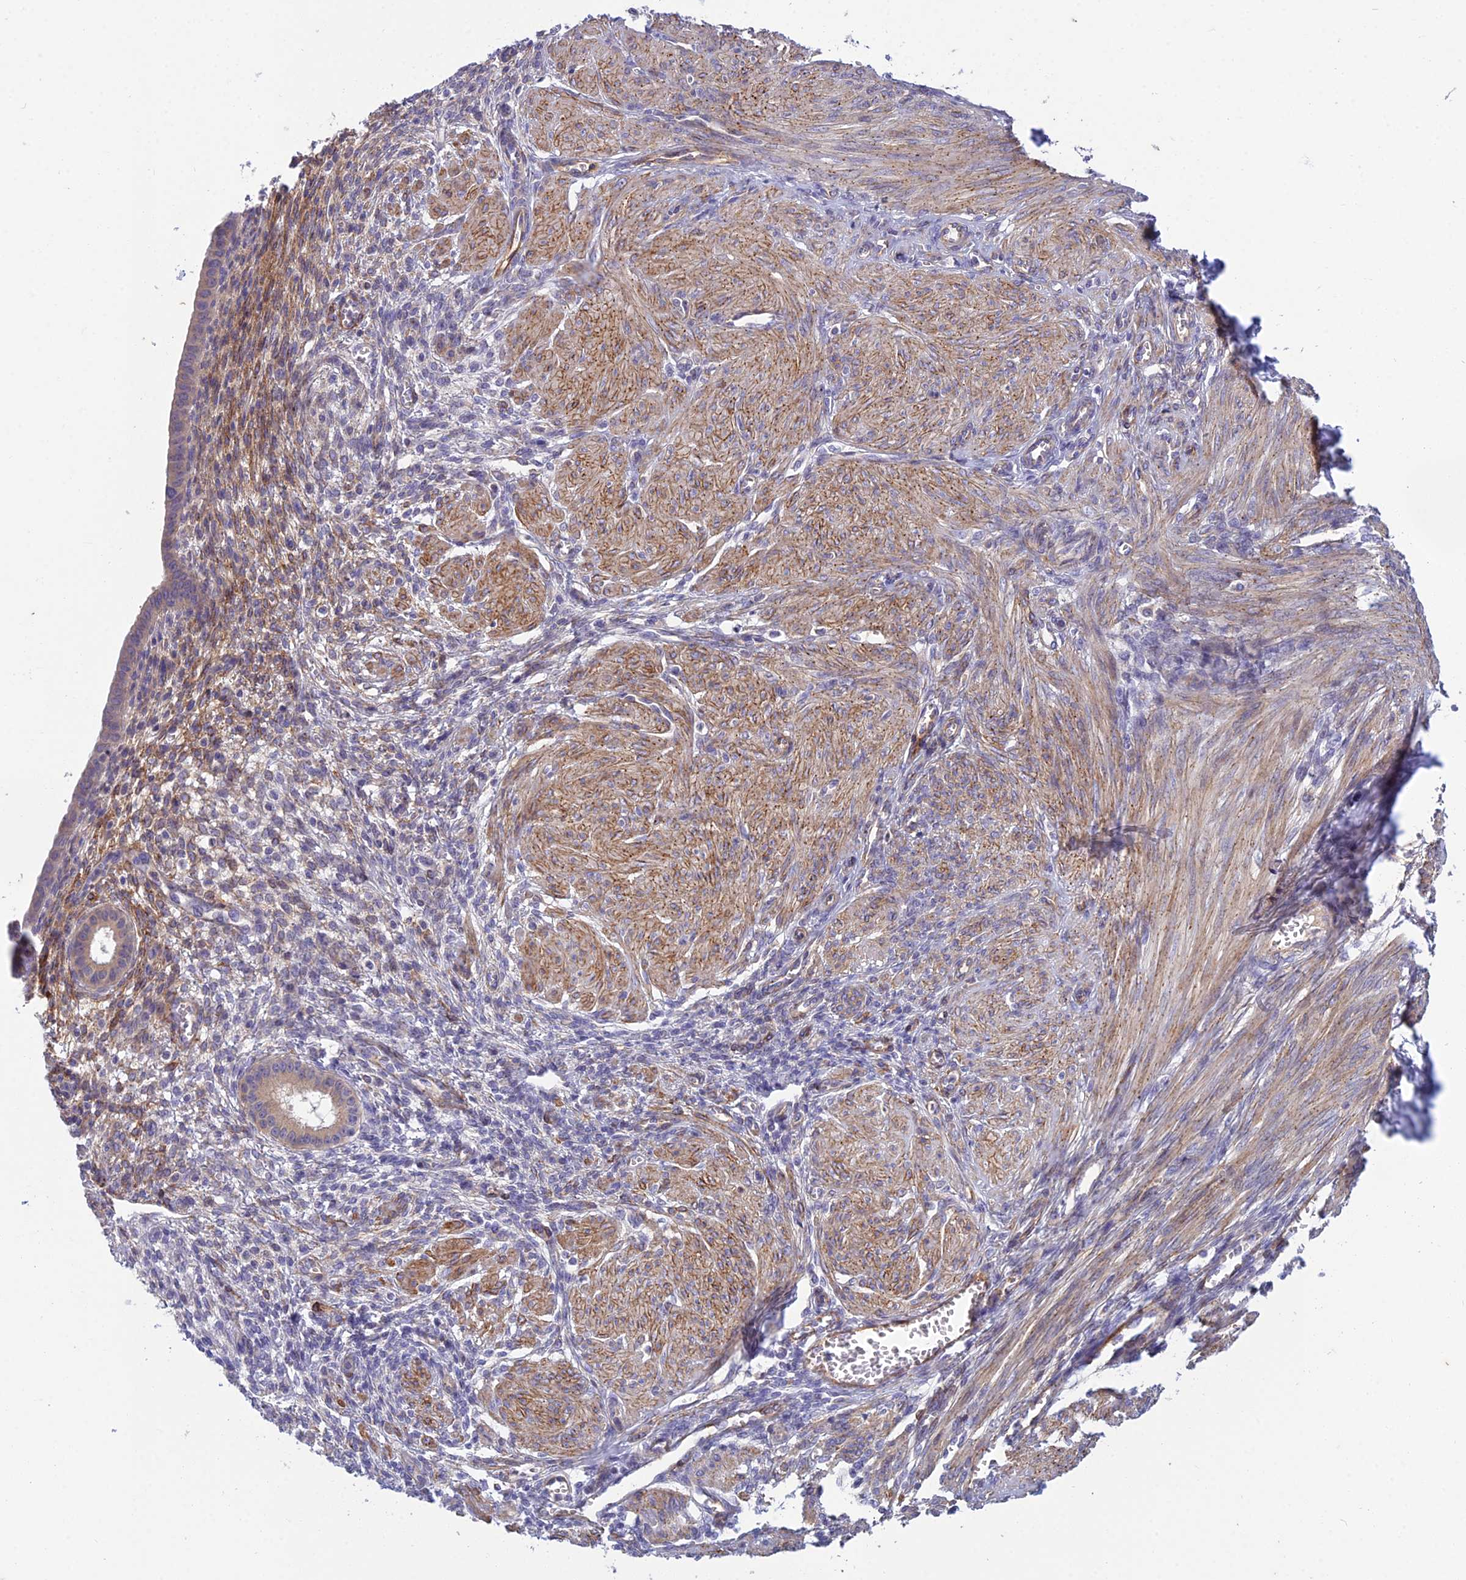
{"staining": {"intensity": "weak", "quantity": "<25%", "location": "cytoplasmic/membranous"}, "tissue": "endometrium", "cell_type": "Cells in endometrial stroma", "image_type": "normal", "snomed": [{"axis": "morphology", "description": "Normal tissue, NOS"}, {"axis": "topography", "description": "Endometrium"}], "caption": "DAB (3,3'-diaminobenzidine) immunohistochemical staining of normal endometrium reveals no significant expression in cells in endometrial stroma. (DAB (3,3'-diaminobenzidine) IHC visualized using brightfield microscopy, high magnification).", "gene": "DUS2", "patient": {"sex": "female", "age": 72}}